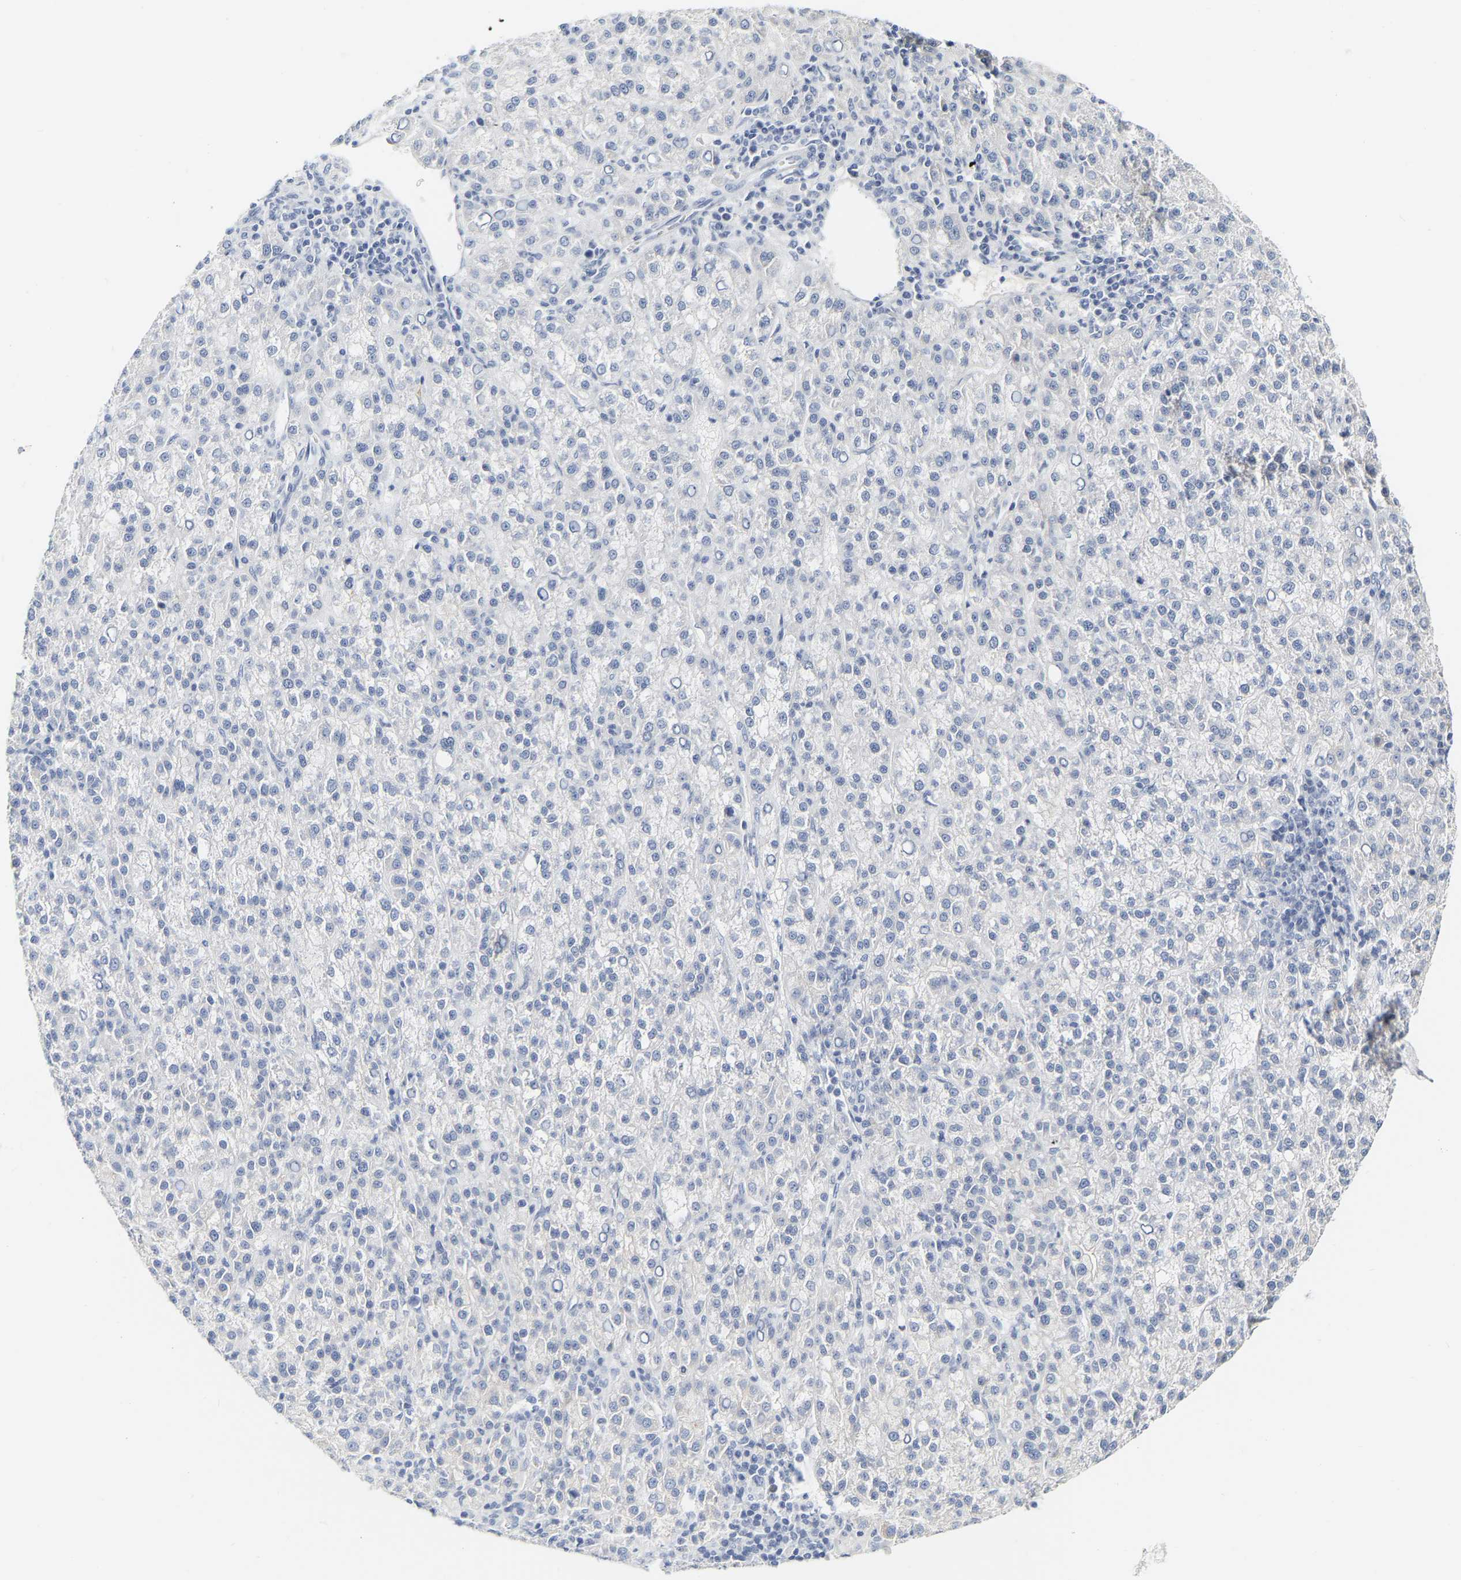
{"staining": {"intensity": "negative", "quantity": "none", "location": "none"}, "tissue": "liver cancer", "cell_type": "Tumor cells", "image_type": "cancer", "snomed": [{"axis": "morphology", "description": "Carcinoma, Hepatocellular, NOS"}, {"axis": "topography", "description": "Liver"}], "caption": "The micrograph demonstrates no significant positivity in tumor cells of hepatocellular carcinoma (liver). (DAB (3,3'-diaminobenzidine) immunohistochemistry, high magnification).", "gene": "GNAS", "patient": {"sex": "female", "age": 58}}